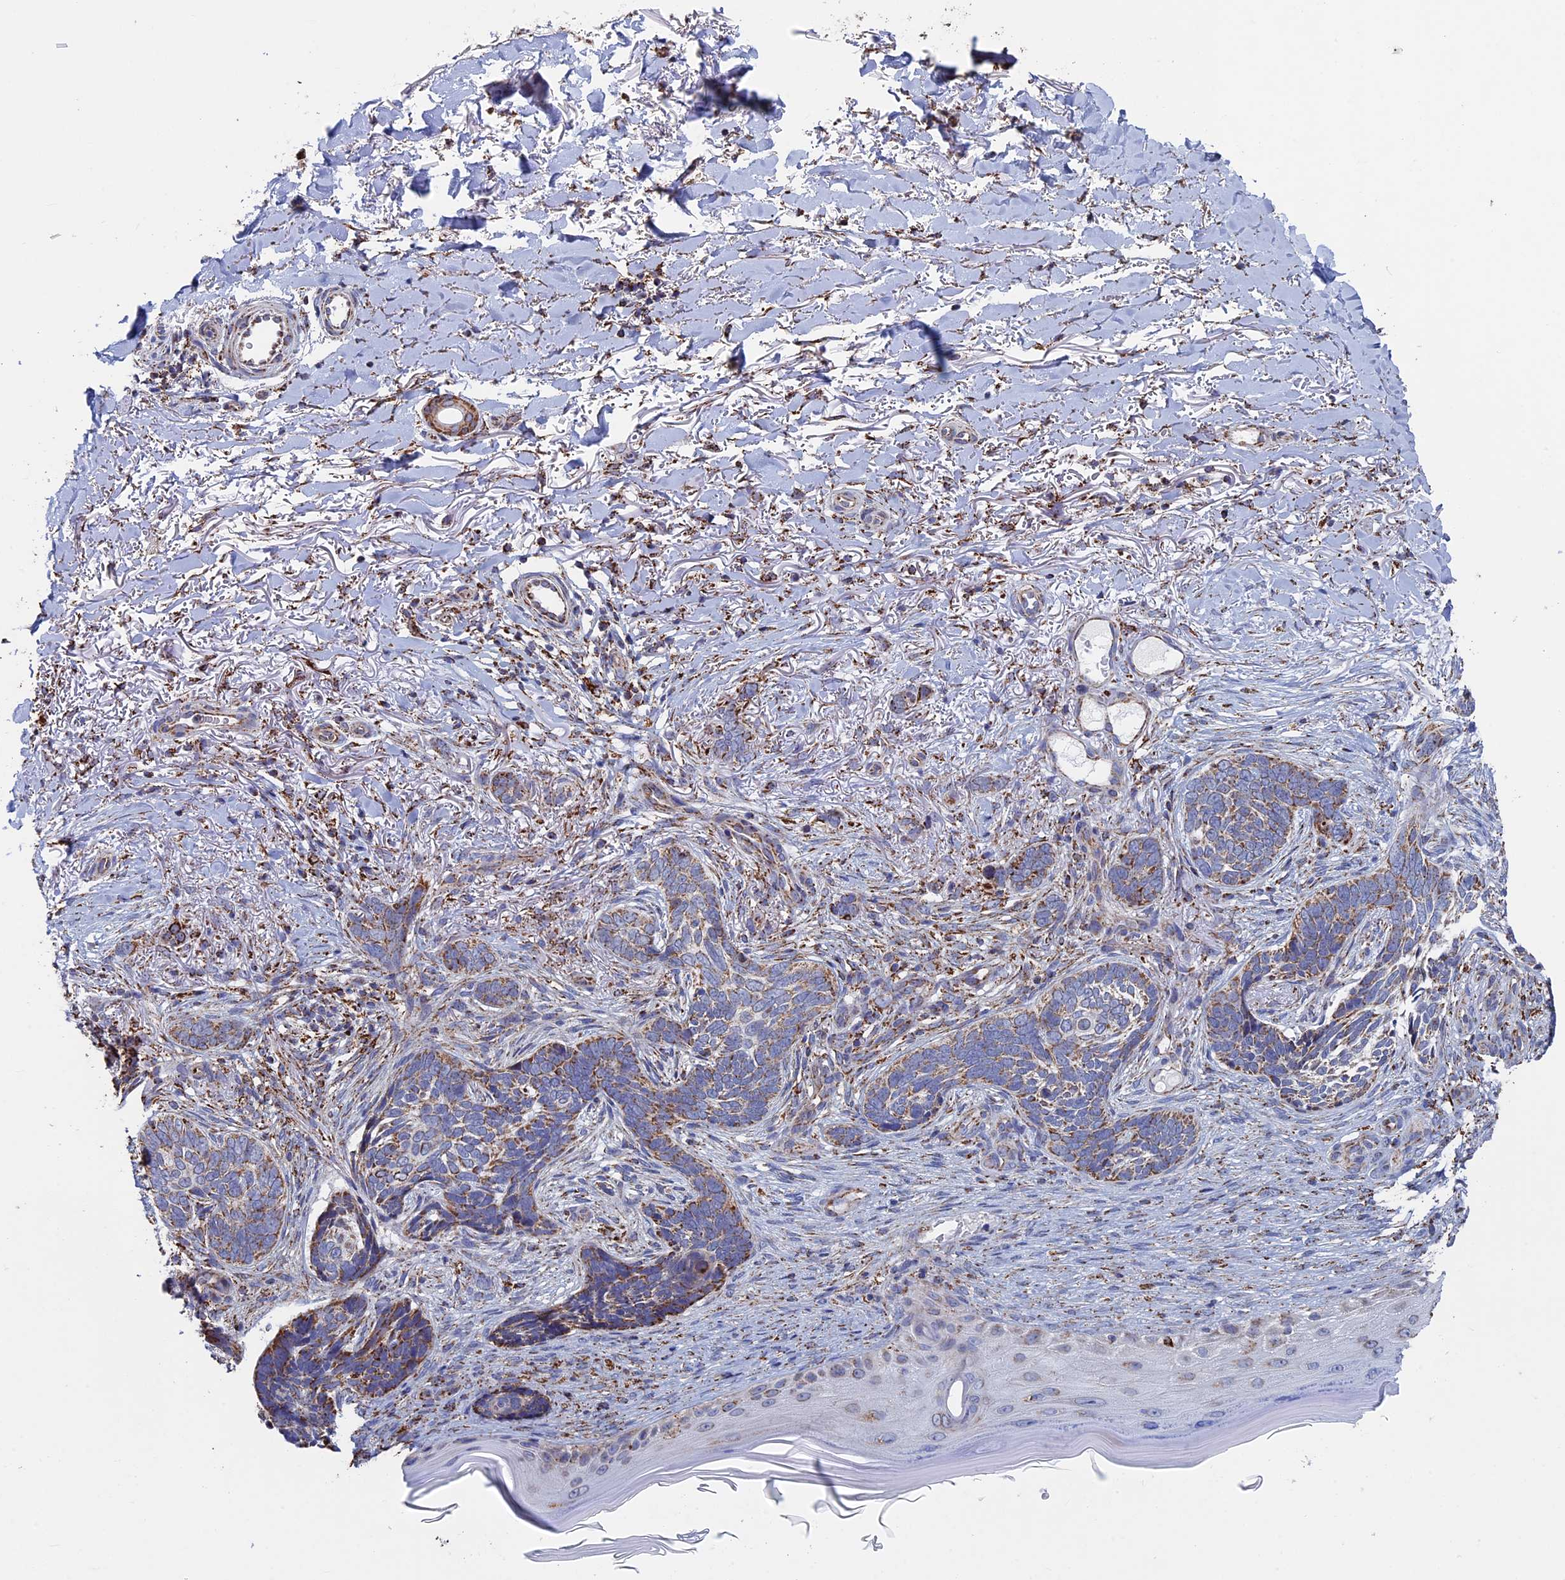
{"staining": {"intensity": "moderate", "quantity": "25%-75%", "location": "cytoplasmic/membranous"}, "tissue": "skin cancer", "cell_type": "Tumor cells", "image_type": "cancer", "snomed": [{"axis": "morphology", "description": "Normal tissue, NOS"}, {"axis": "morphology", "description": "Basal cell carcinoma"}, {"axis": "topography", "description": "Skin"}], "caption": "This is a photomicrograph of immunohistochemistry staining of skin cancer (basal cell carcinoma), which shows moderate staining in the cytoplasmic/membranous of tumor cells.", "gene": "SEC24D", "patient": {"sex": "female", "age": 67}}